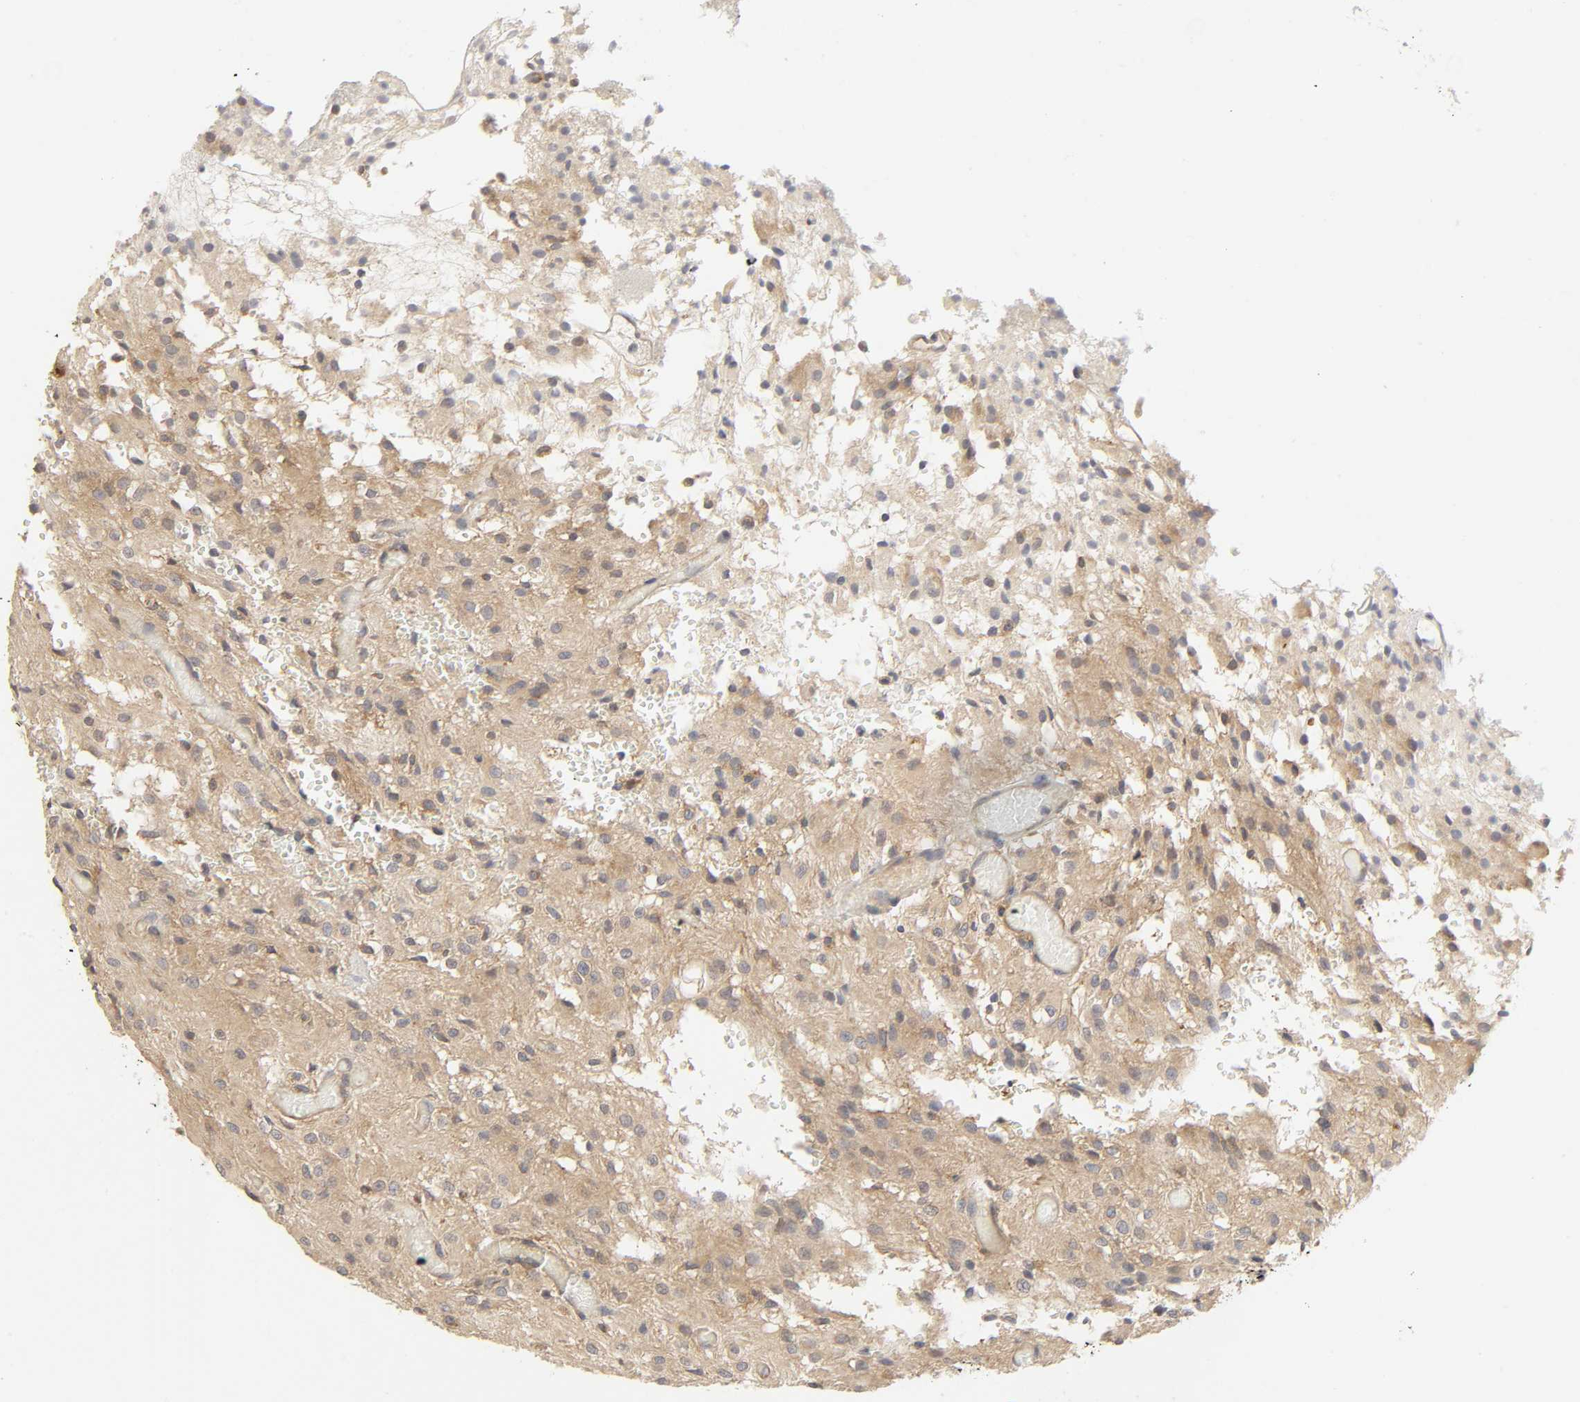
{"staining": {"intensity": "moderate", "quantity": "<25%", "location": "cytoplasmic/membranous"}, "tissue": "glioma", "cell_type": "Tumor cells", "image_type": "cancer", "snomed": [{"axis": "morphology", "description": "Glioma, malignant, High grade"}, {"axis": "topography", "description": "Brain"}], "caption": "Immunohistochemical staining of human malignant glioma (high-grade) reveals low levels of moderate cytoplasmic/membranous positivity in about <25% of tumor cells.", "gene": "SCHIP1", "patient": {"sex": "female", "age": 59}}